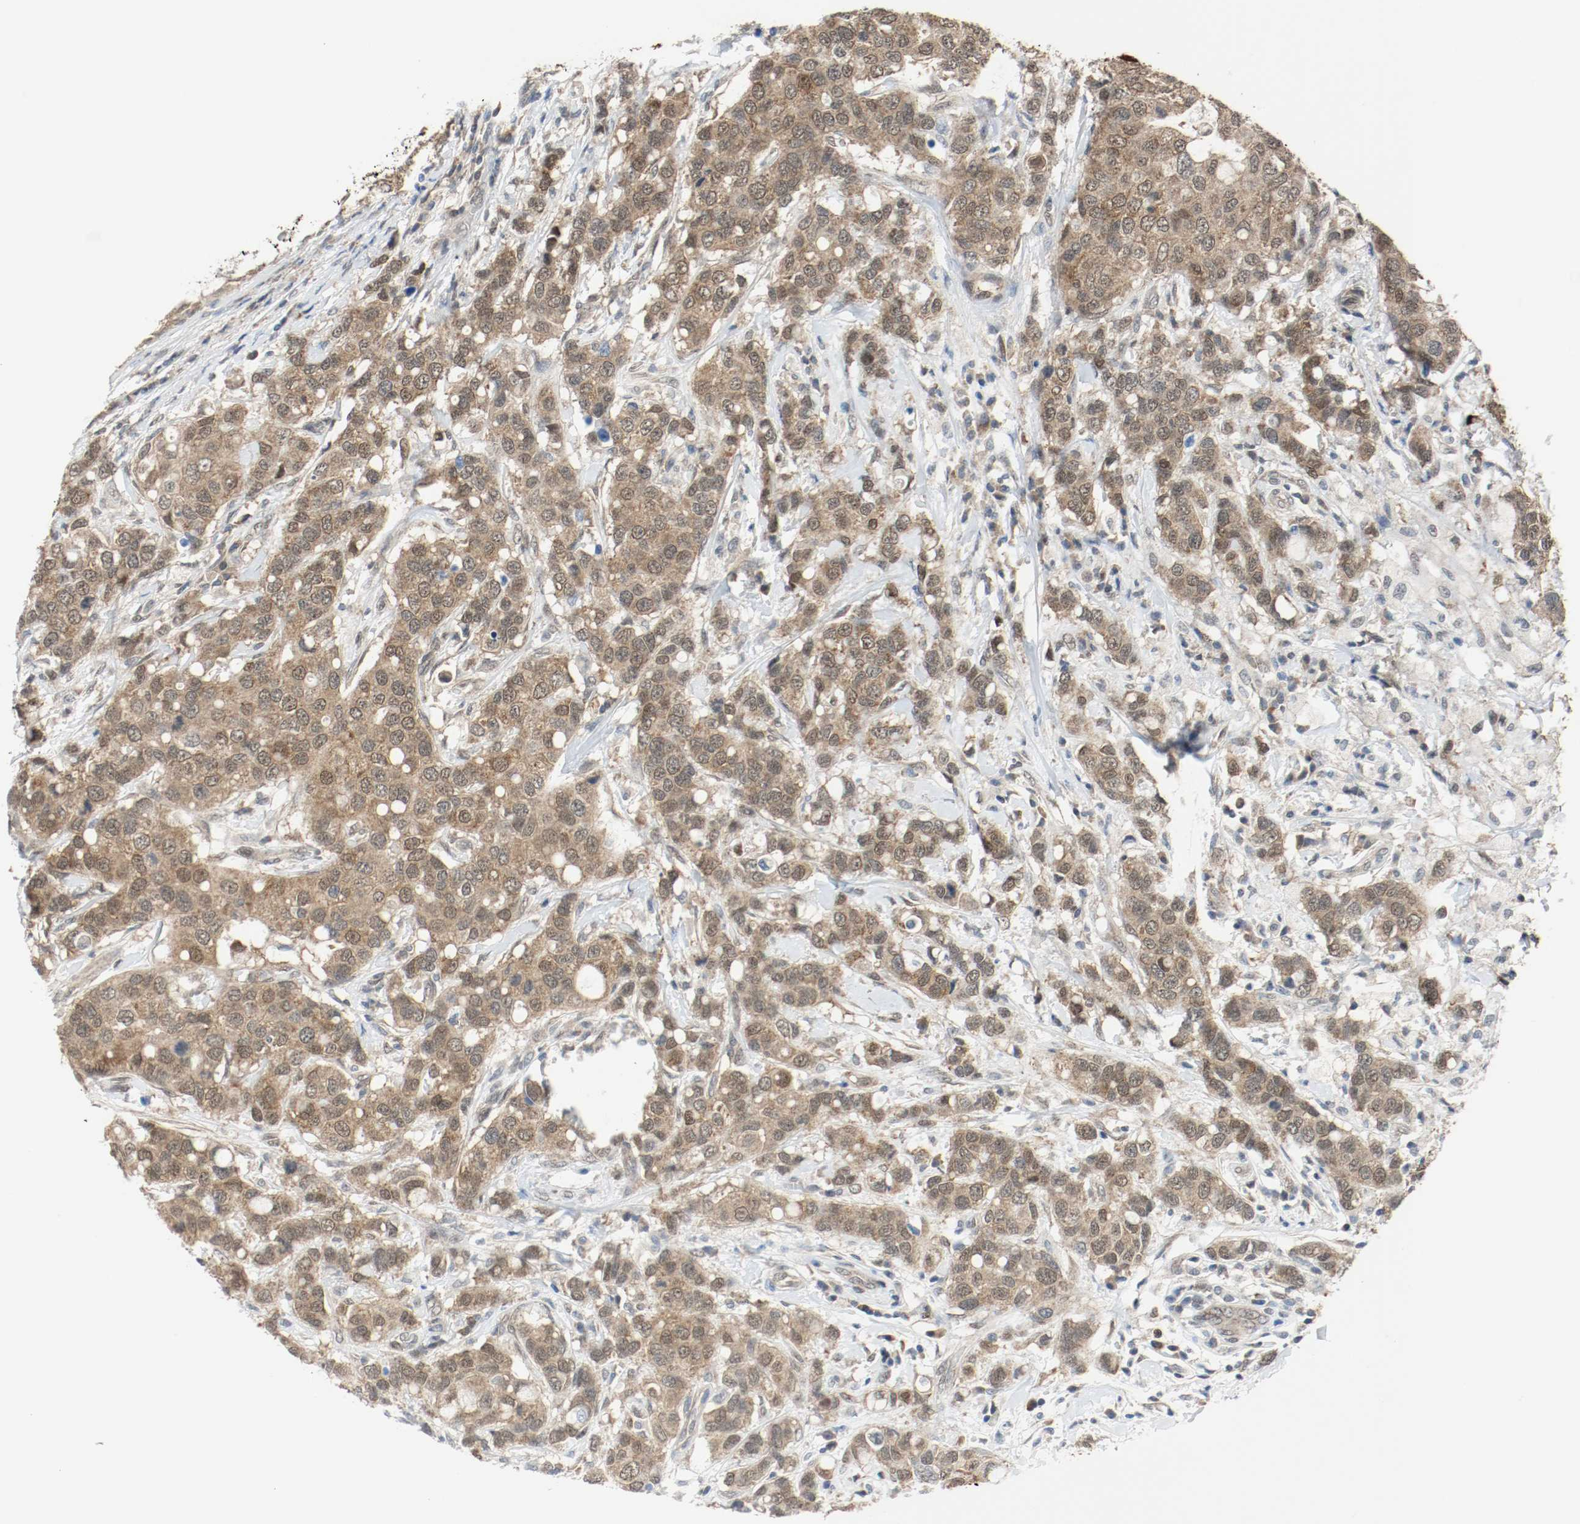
{"staining": {"intensity": "moderate", "quantity": ">75%", "location": "cytoplasmic/membranous,nuclear"}, "tissue": "breast cancer", "cell_type": "Tumor cells", "image_type": "cancer", "snomed": [{"axis": "morphology", "description": "Duct carcinoma"}, {"axis": "topography", "description": "Breast"}], "caption": "High-magnification brightfield microscopy of breast cancer (invasive ductal carcinoma) stained with DAB (brown) and counterstained with hematoxylin (blue). tumor cells exhibit moderate cytoplasmic/membranous and nuclear expression is appreciated in about>75% of cells. (Stains: DAB (3,3'-diaminobenzidine) in brown, nuclei in blue, Microscopy: brightfield microscopy at high magnification).", "gene": "PPME1", "patient": {"sex": "female", "age": 27}}